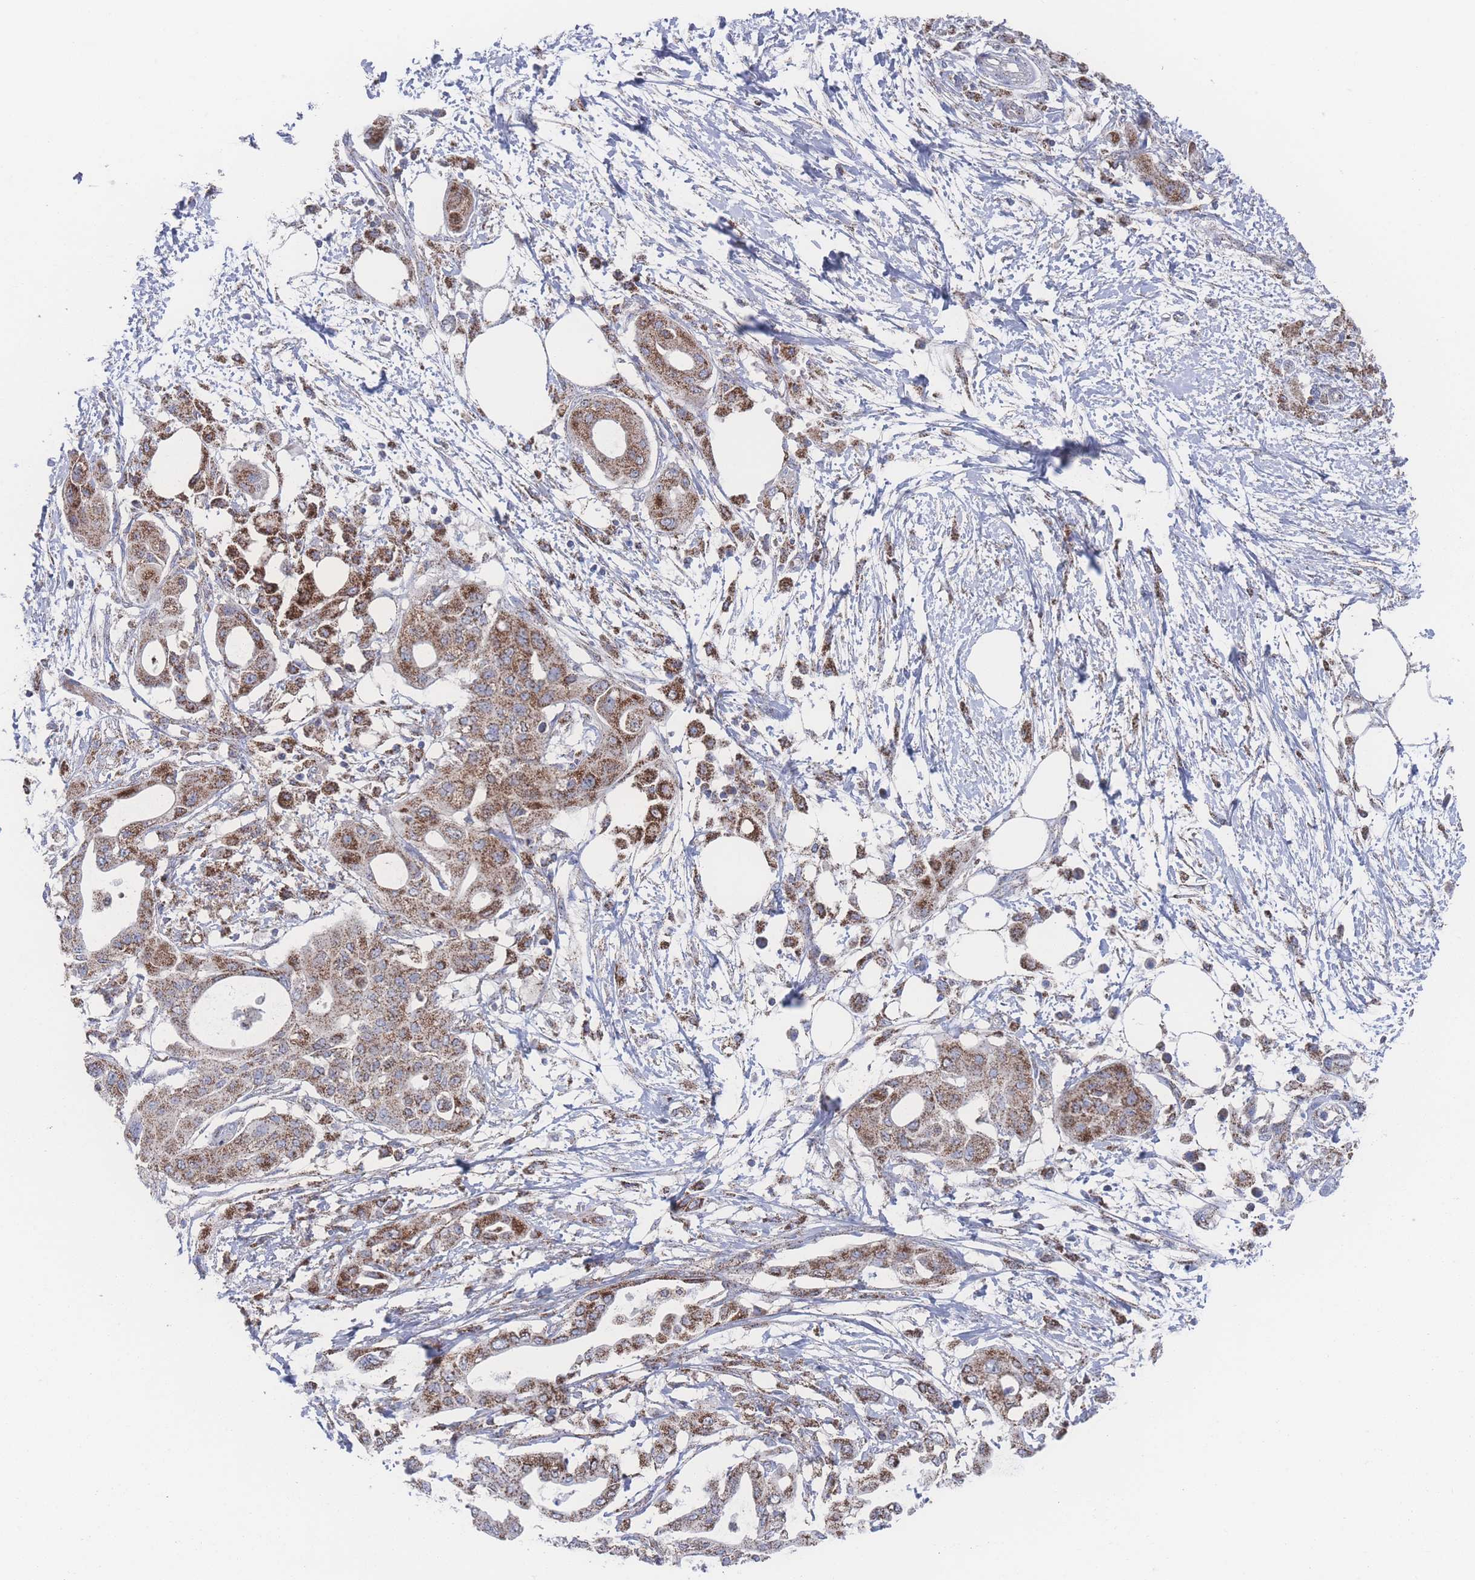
{"staining": {"intensity": "moderate", "quantity": ">75%", "location": "cytoplasmic/membranous"}, "tissue": "pancreatic cancer", "cell_type": "Tumor cells", "image_type": "cancer", "snomed": [{"axis": "morphology", "description": "Adenocarcinoma, NOS"}, {"axis": "topography", "description": "Pancreas"}], "caption": "Immunohistochemical staining of pancreatic cancer exhibits medium levels of moderate cytoplasmic/membranous staining in about >75% of tumor cells.", "gene": "PEX14", "patient": {"sex": "male", "age": 68}}